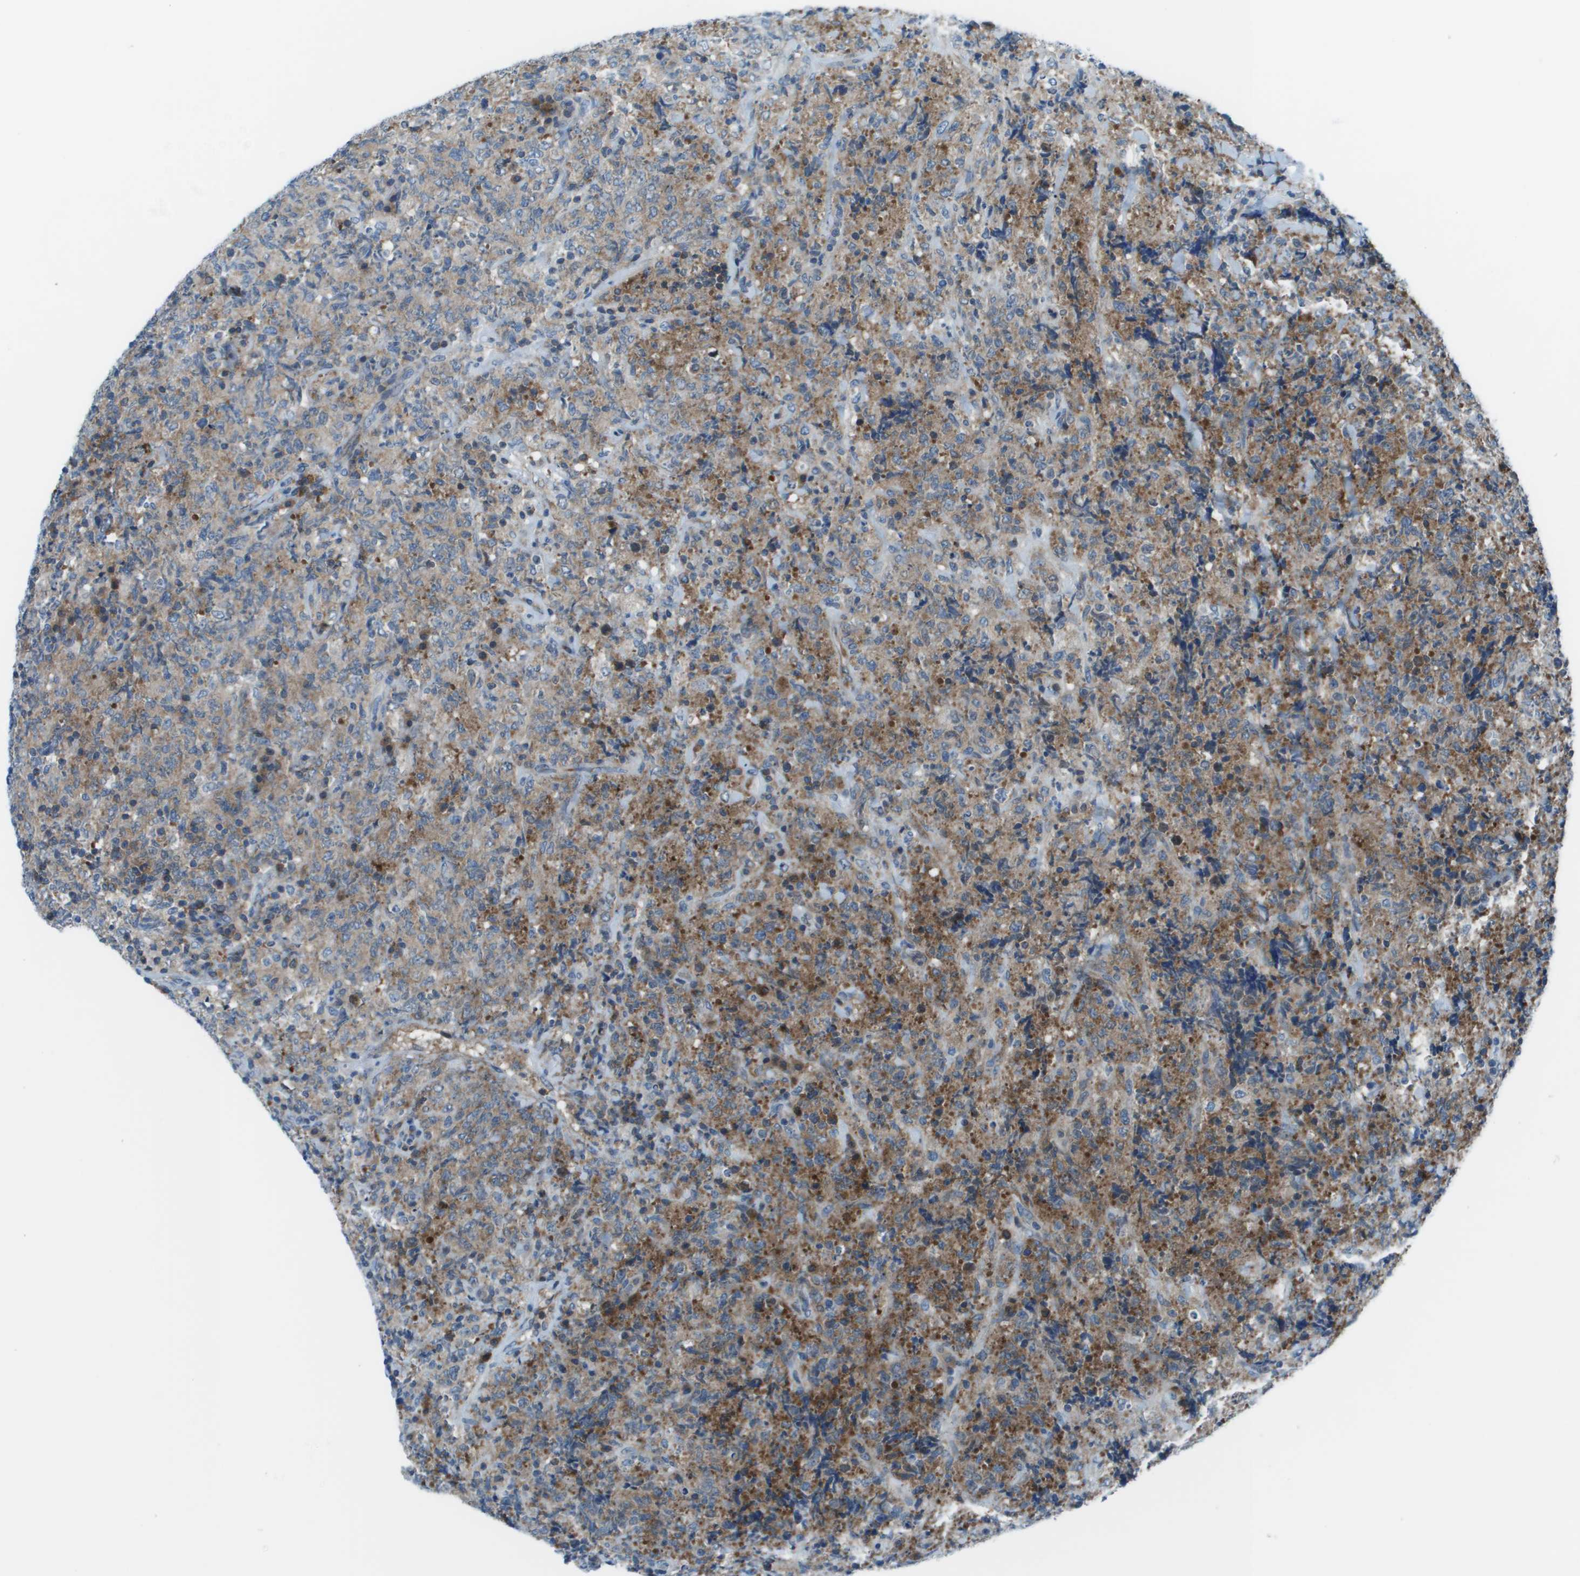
{"staining": {"intensity": "moderate", "quantity": "25%-75%", "location": "cytoplasmic/membranous"}, "tissue": "lymphoma", "cell_type": "Tumor cells", "image_type": "cancer", "snomed": [{"axis": "morphology", "description": "Malignant lymphoma, non-Hodgkin's type, High grade"}, {"axis": "topography", "description": "Tonsil"}], "caption": "Immunohistochemical staining of human lymphoma displays medium levels of moderate cytoplasmic/membranous staining in about 25%-75% of tumor cells. Using DAB (brown) and hematoxylin (blue) stains, captured at high magnification using brightfield microscopy.", "gene": "STIP1", "patient": {"sex": "female", "age": 36}}